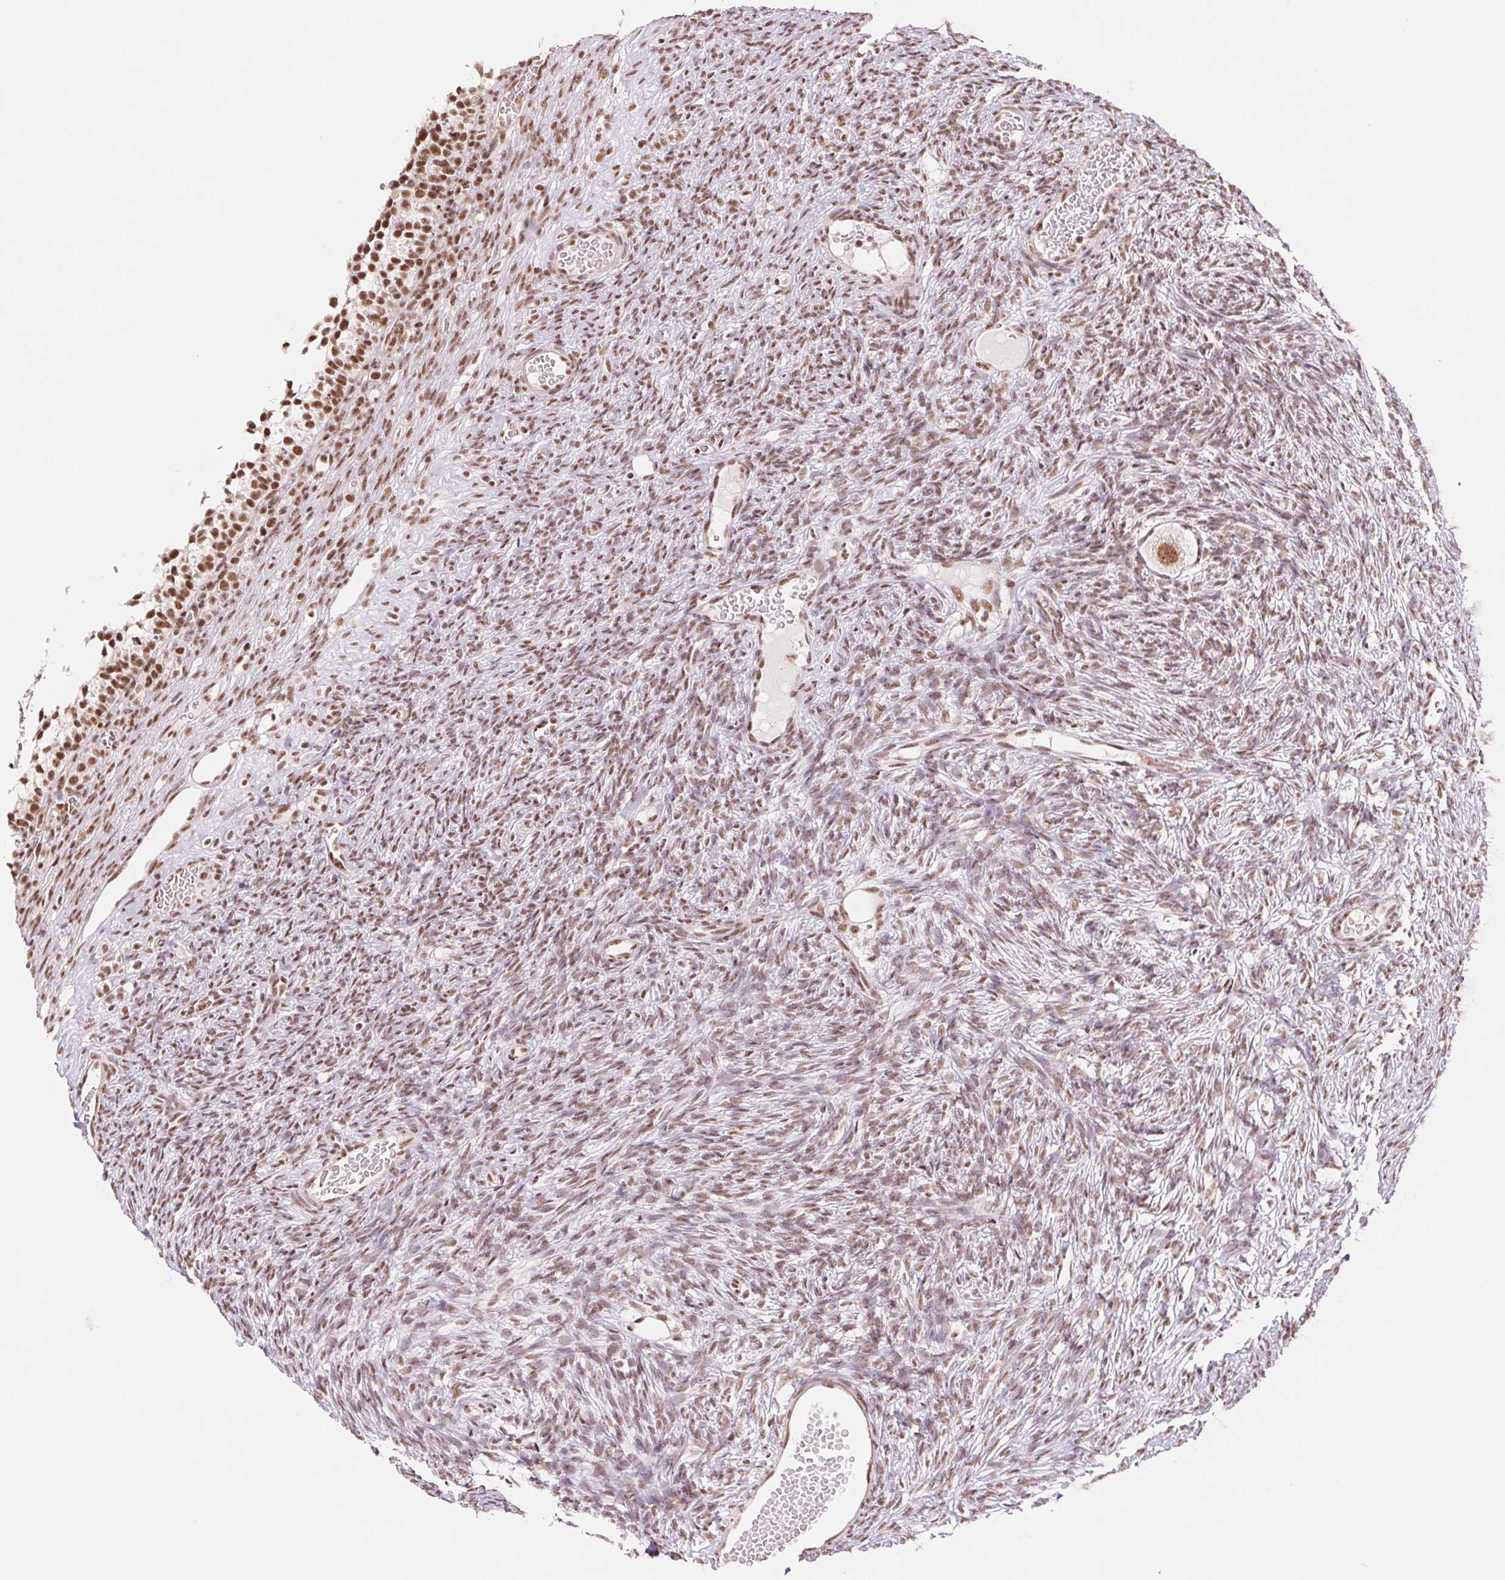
{"staining": {"intensity": "moderate", "quantity": ">75%", "location": "nuclear"}, "tissue": "ovary", "cell_type": "Follicle cells", "image_type": "normal", "snomed": [{"axis": "morphology", "description": "Normal tissue, NOS"}, {"axis": "topography", "description": "Ovary"}], "caption": "Unremarkable ovary demonstrates moderate nuclear expression in about >75% of follicle cells, visualized by immunohistochemistry.", "gene": "SREK1", "patient": {"sex": "female", "age": 34}}